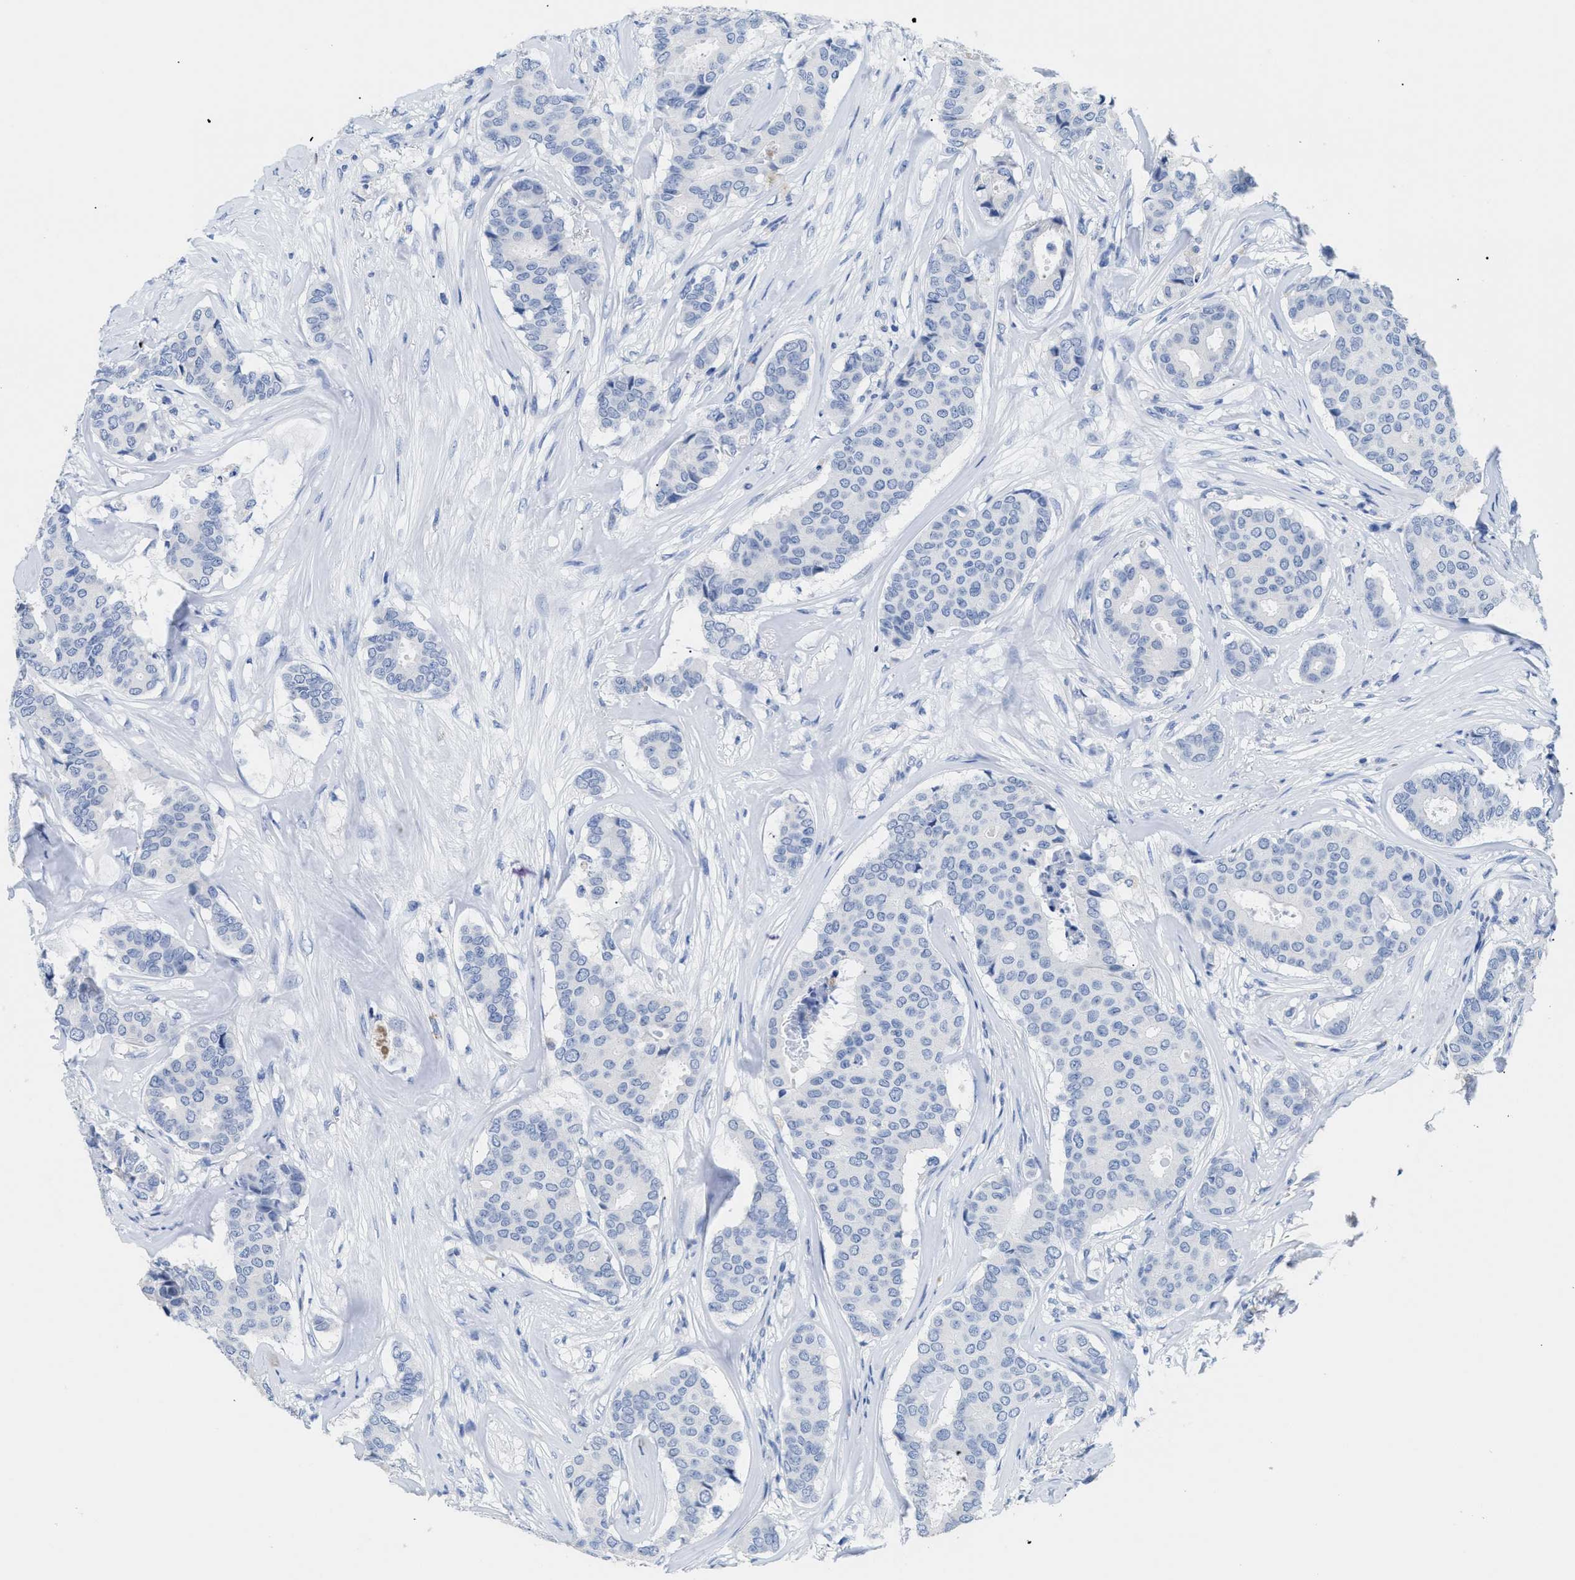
{"staining": {"intensity": "negative", "quantity": "none", "location": "none"}, "tissue": "breast cancer", "cell_type": "Tumor cells", "image_type": "cancer", "snomed": [{"axis": "morphology", "description": "Duct carcinoma"}, {"axis": "topography", "description": "Breast"}], "caption": "Tumor cells show no significant protein positivity in intraductal carcinoma (breast).", "gene": "APOBEC2", "patient": {"sex": "female", "age": 75}}